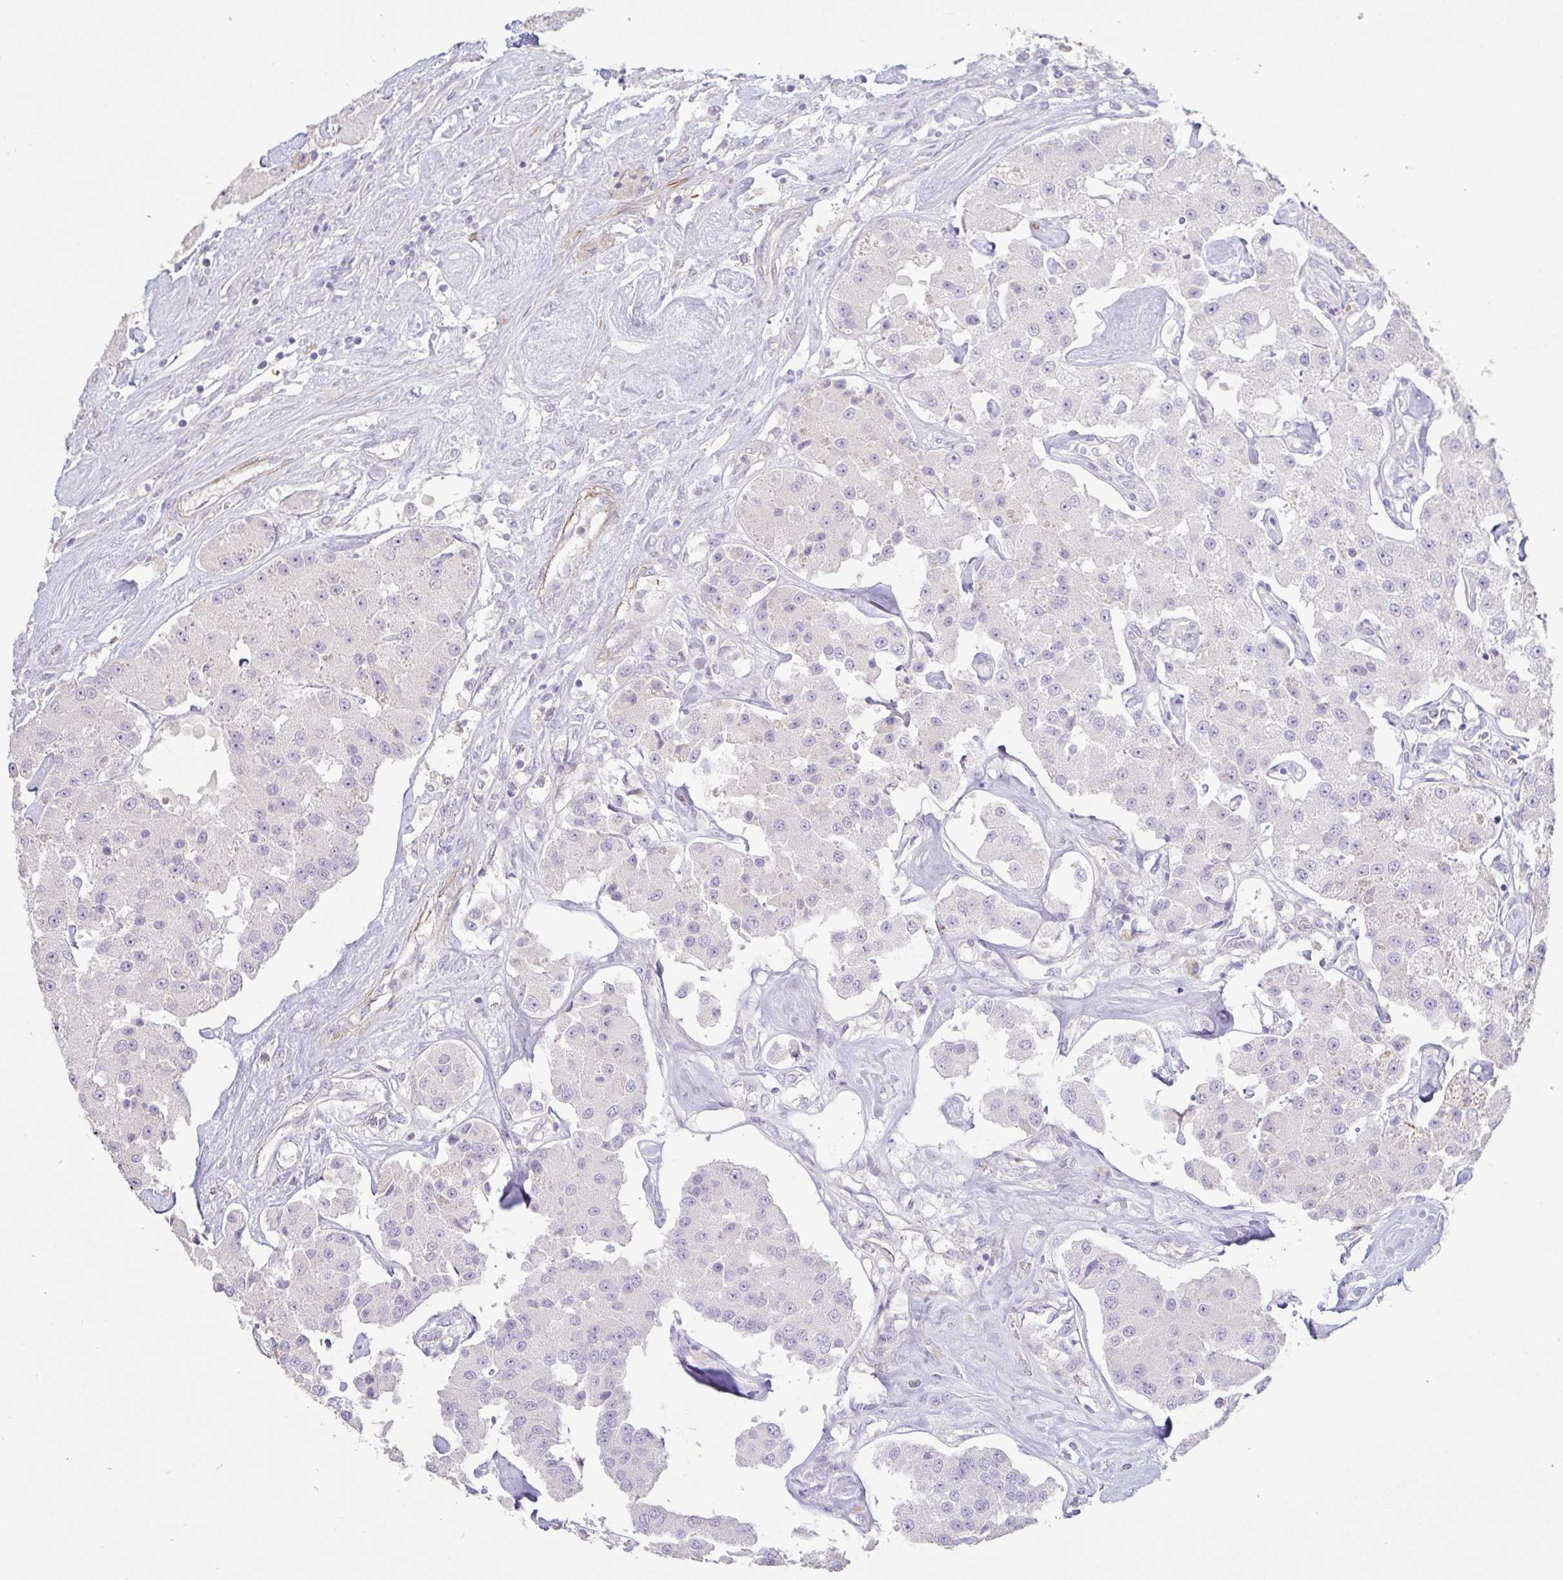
{"staining": {"intensity": "negative", "quantity": "none", "location": "none"}, "tissue": "carcinoid", "cell_type": "Tumor cells", "image_type": "cancer", "snomed": [{"axis": "morphology", "description": "Carcinoid, malignant, NOS"}, {"axis": "topography", "description": "Pancreas"}], "caption": "Protein analysis of carcinoid displays no significant positivity in tumor cells.", "gene": "PYGM", "patient": {"sex": "male", "age": 41}}